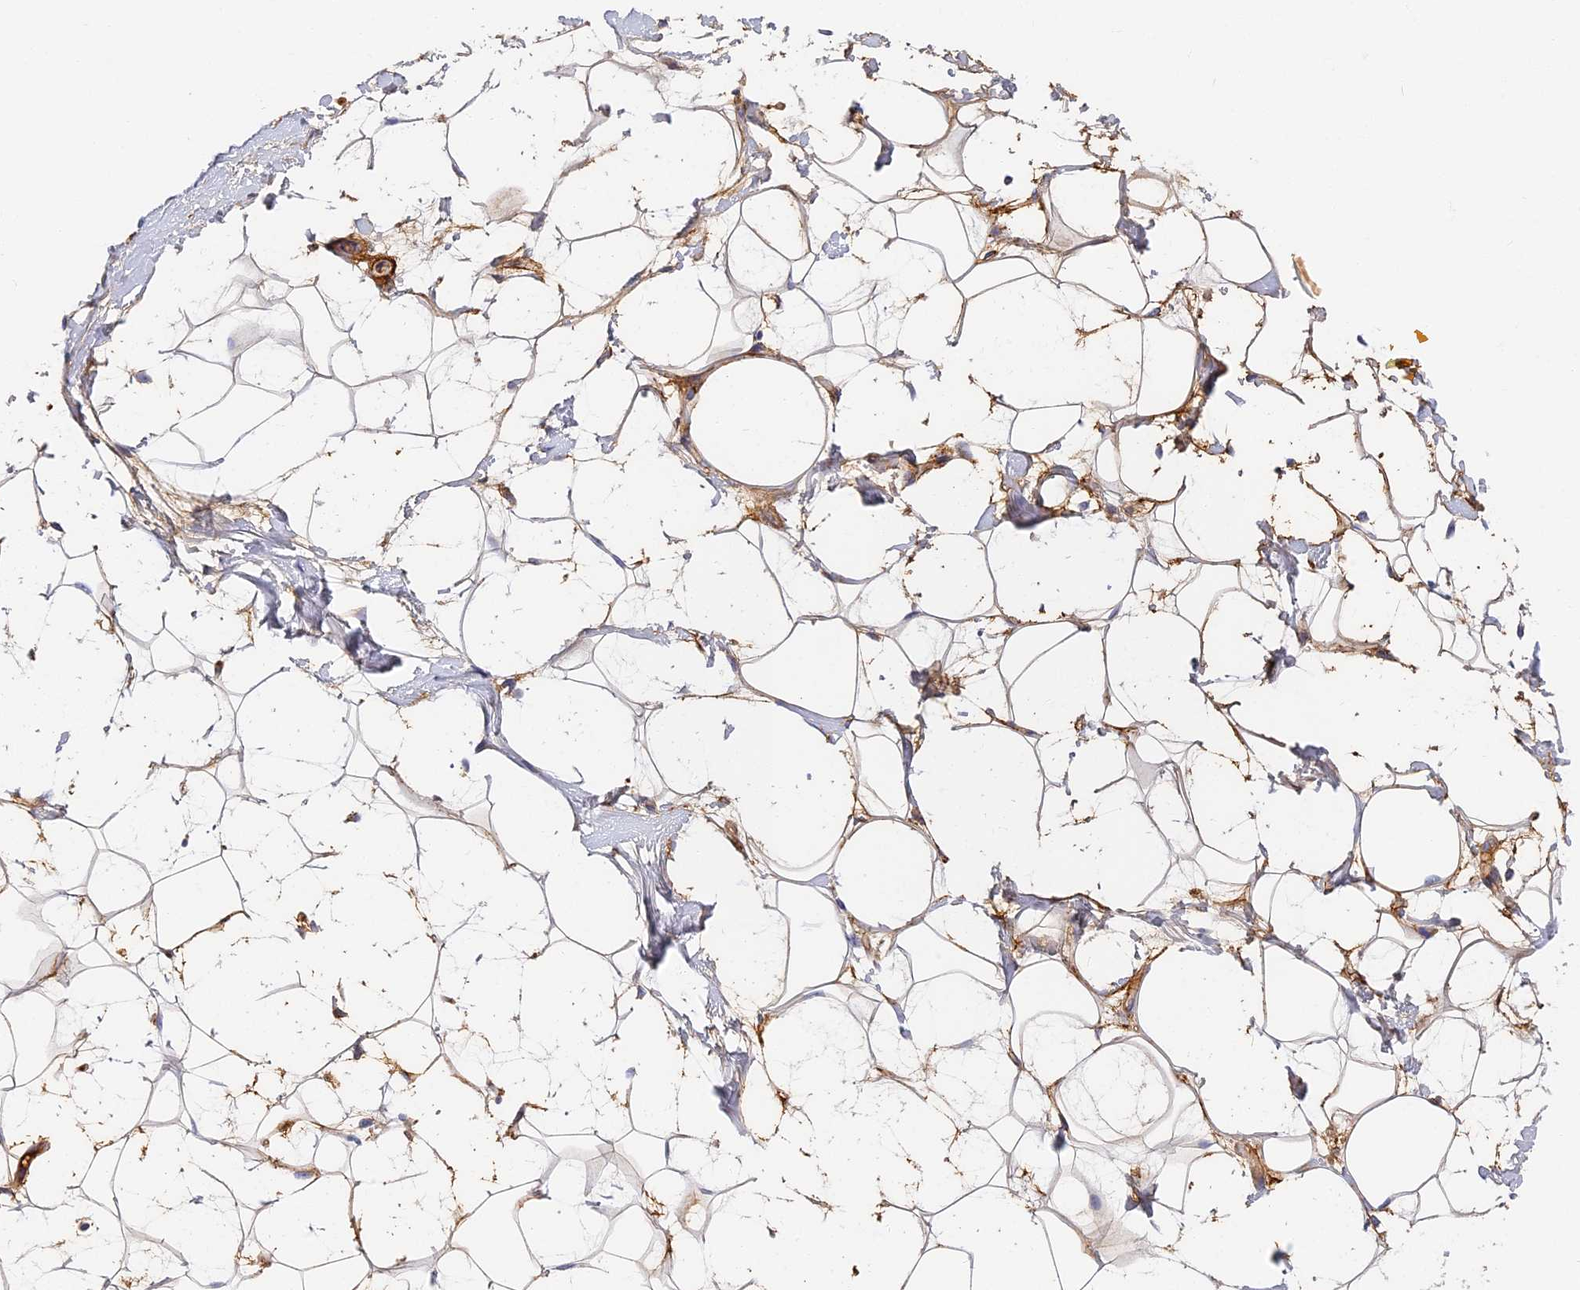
{"staining": {"intensity": "moderate", "quantity": ">75%", "location": "cytoplasmic/membranous"}, "tissue": "adipose tissue", "cell_type": "Adipocytes", "image_type": "normal", "snomed": [{"axis": "morphology", "description": "Normal tissue, NOS"}, {"axis": "topography", "description": "Breast"}], "caption": "IHC staining of unremarkable adipose tissue, which demonstrates medium levels of moderate cytoplasmic/membranous staining in approximately >75% of adipocytes indicating moderate cytoplasmic/membranous protein positivity. The staining was performed using DAB (3,3'-diaminobenzidine) (brown) for protein detection and nuclei were counterstained in hematoxylin (blue).", "gene": "ITIH1", "patient": {"sex": "female", "age": 26}}